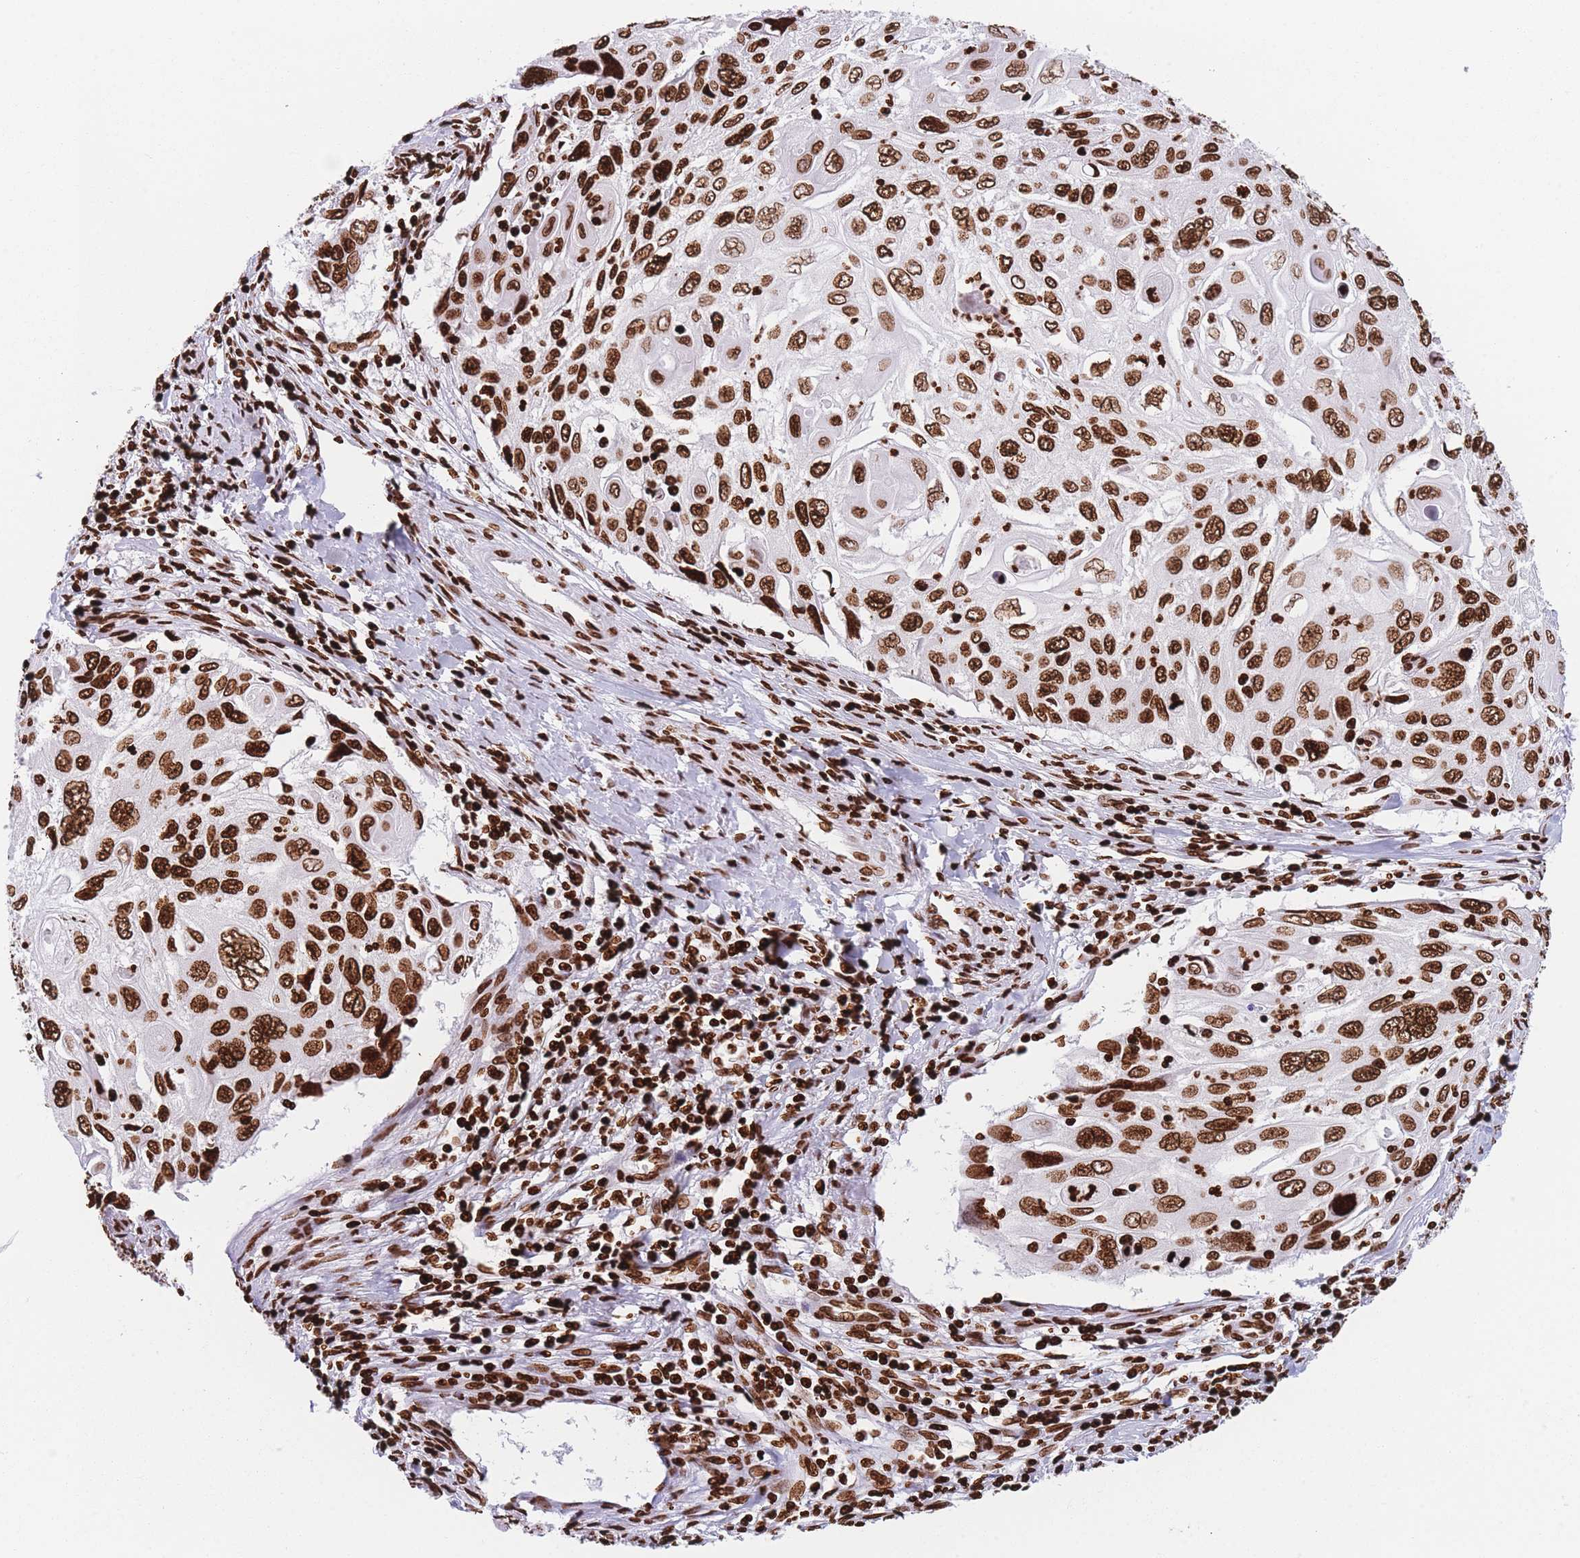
{"staining": {"intensity": "strong", "quantity": ">75%", "location": "nuclear"}, "tissue": "cervical cancer", "cell_type": "Tumor cells", "image_type": "cancer", "snomed": [{"axis": "morphology", "description": "Squamous cell carcinoma, NOS"}, {"axis": "topography", "description": "Cervix"}], "caption": "Immunohistochemical staining of cervical cancer exhibits high levels of strong nuclear protein staining in approximately >75% of tumor cells. The protein is stained brown, and the nuclei are stained in blue (DAB IHC with brightfield microscopy, high magnification).", "gene": "AK9", "patient": {"sex": "female", "age": 70}}